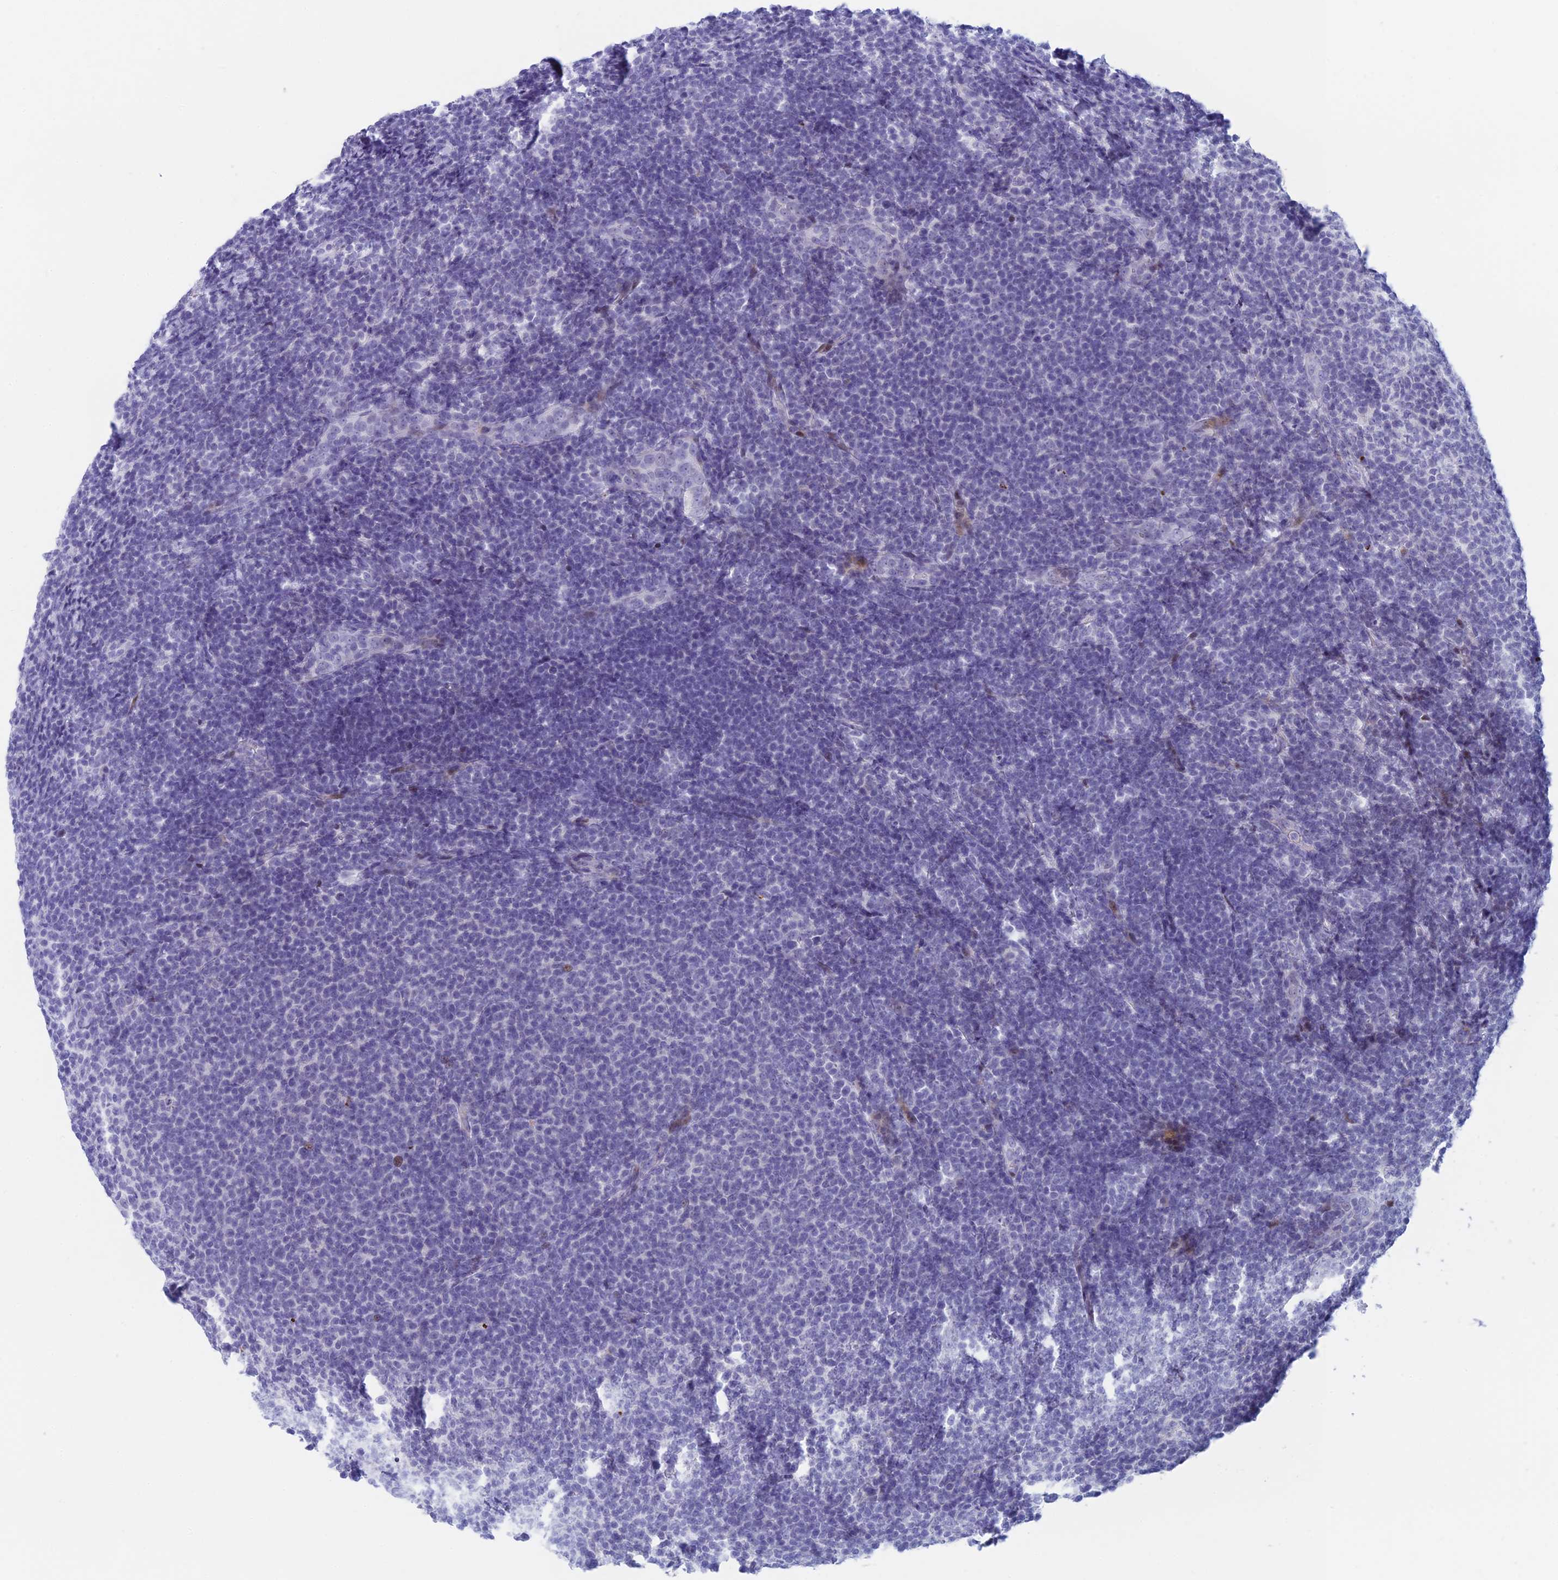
{"staining": {"intensity": "negative", "quantity": "none", "location": "none"}, "tissue": "lymphoma", "cell_type": "Tumor cells", "image_type": "cancer", "snomed": [{"axis": "morphology", "description": "Malignant lymphoma, non-Hodgkin's type, Low grade"}, {"axis": "topography", "description": "Lymph node"}], "caption": "The immunohistochemistry micrograph has no significant positivity in tumor cells of lymphoma tissue. The staining was performed using DAB (3,3'-diaminobenzidine) to visualize the protein expression in brown, while the nuclei were stained in blue with hematoxylin (Magnification: 20x).", "gene": "REXO5", "patient": {"sex": "male", "age": 66}}